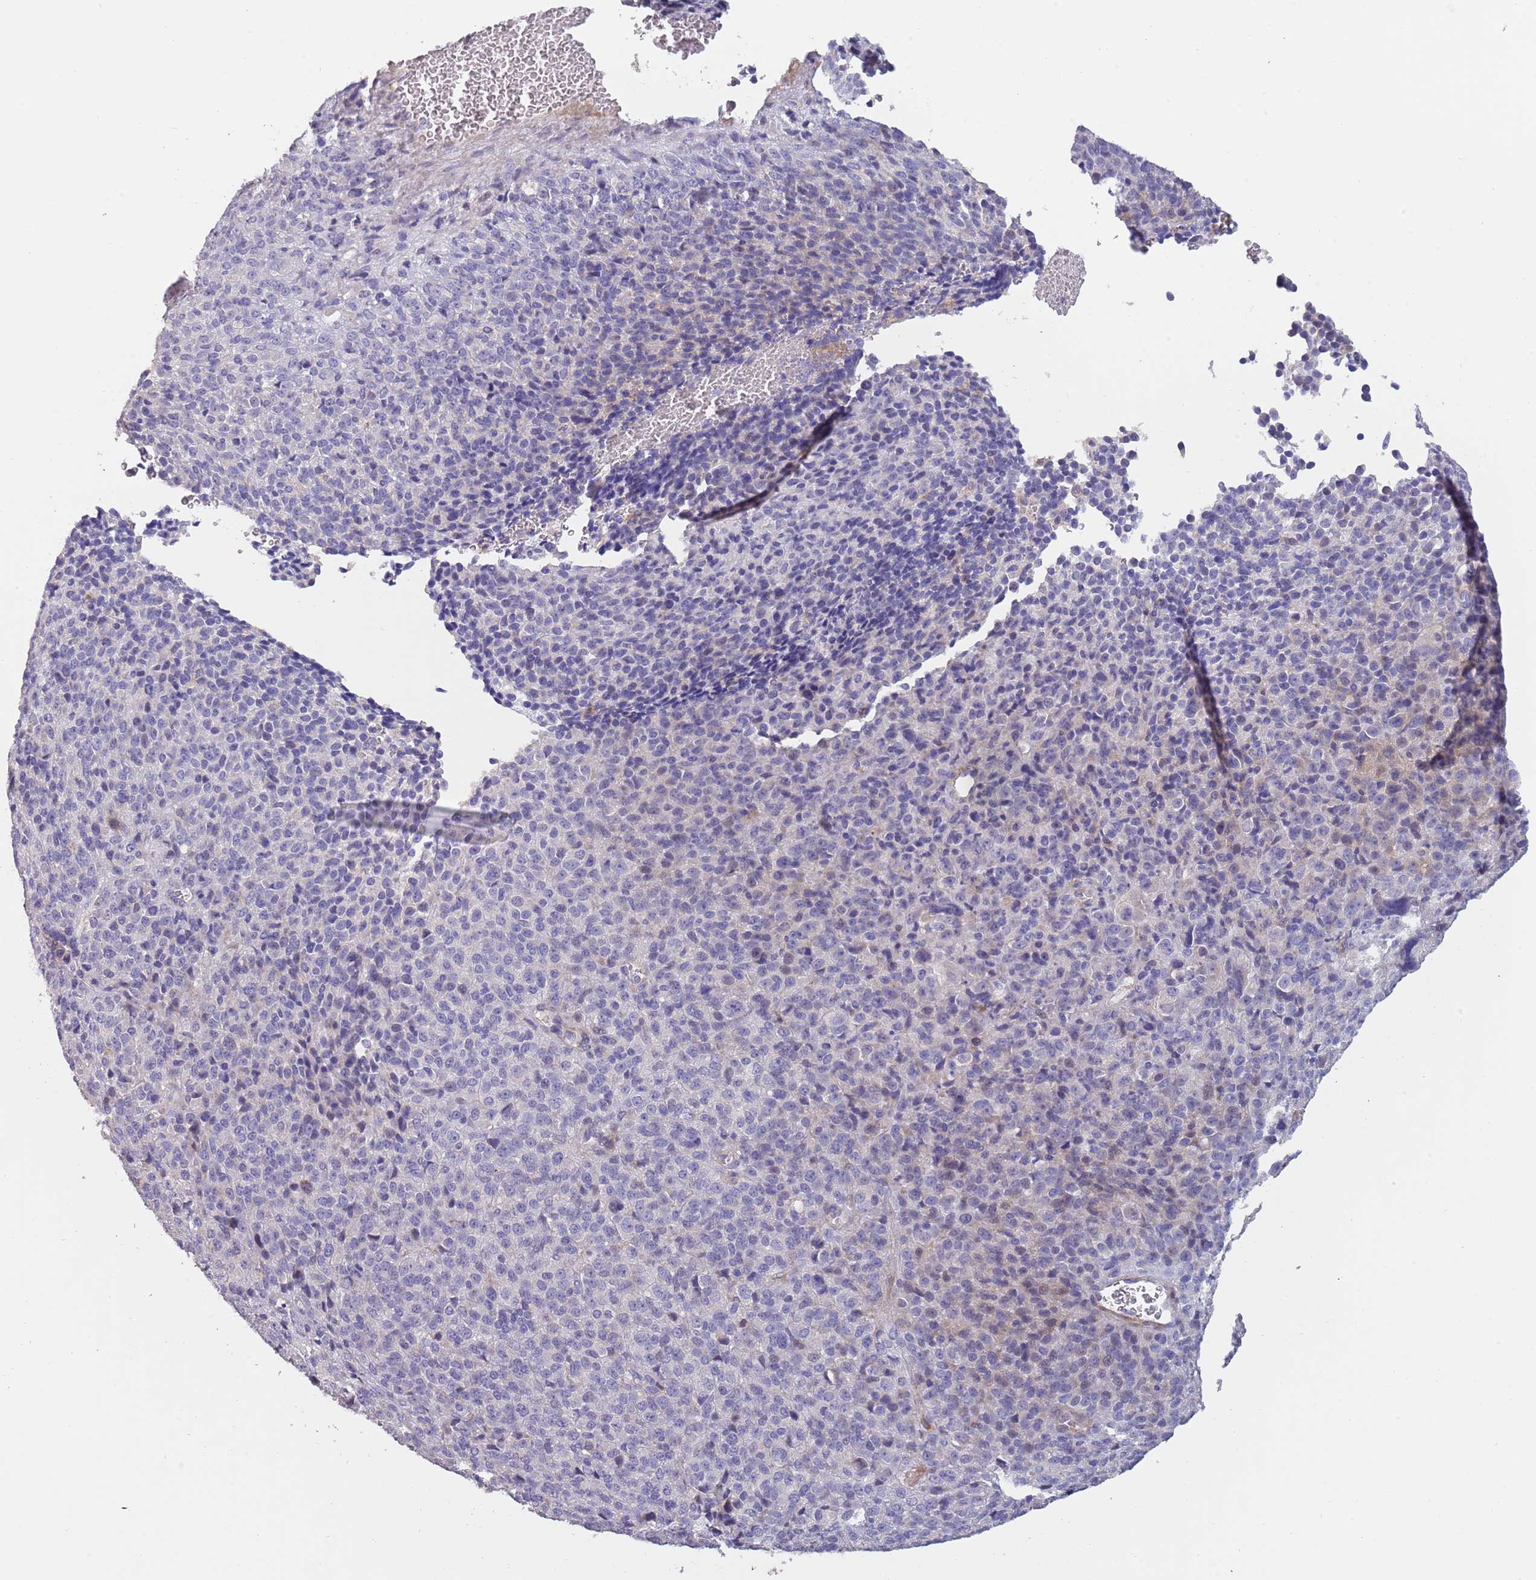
{"staining": {"intensity": "negative", "quantity": "none", "location": "none"}, "tissue": "melanoma", "cell_type": "Tumor cells", "image_type": "cancer", "snomed": [{"axis": "morphology", "description": "Malignant melanoma, Metastatic site"}, {"axis": "topography", "description": "Brain"}], "caption": "This is a micrograph of immunohistochemistry staining of melanoma, which shows no staining in tumor cells.", "gene": "SUSD1", "patient": {"sex": "female", "age": 56}}